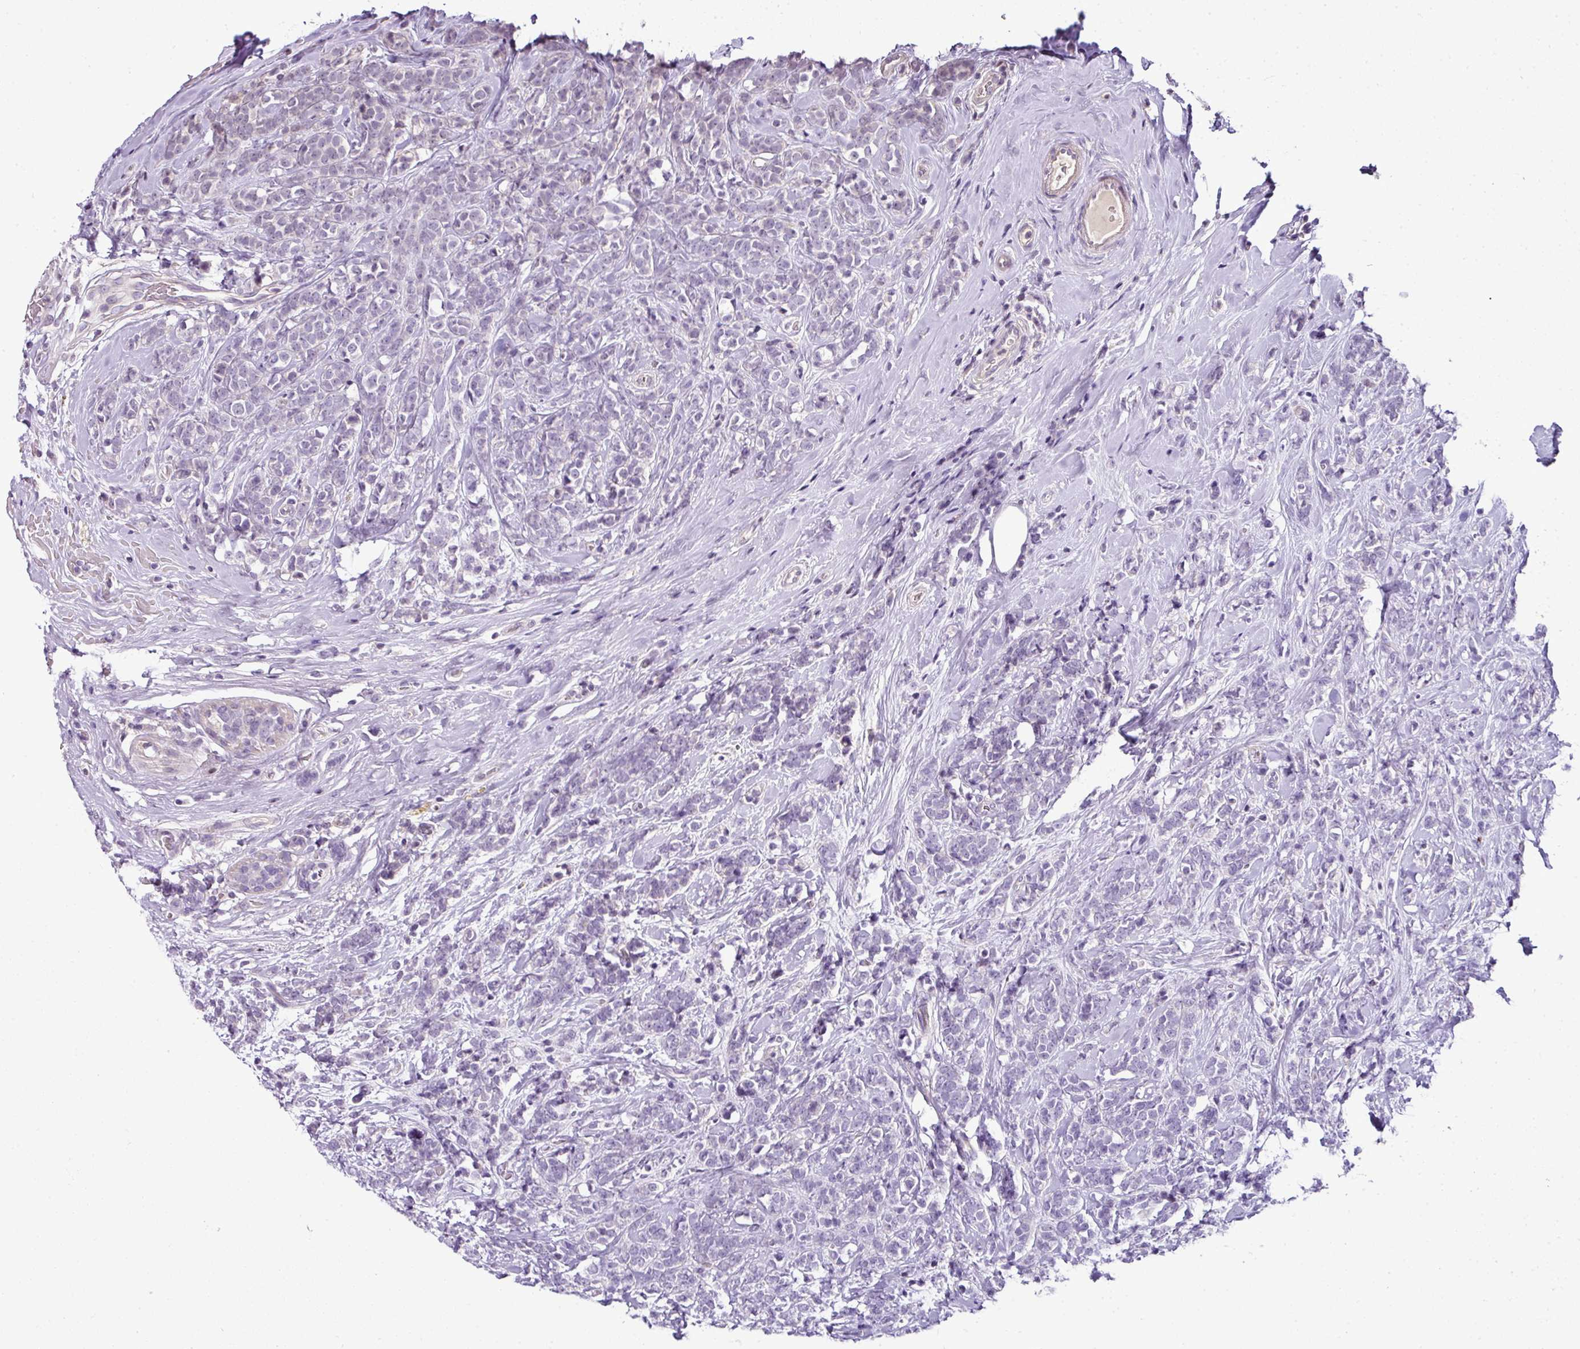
{"staining": {"intensity": "negative", "quantity": "none", "location": "none"}, "tissue": "breast cancer", "cell_type": "Tumor cells", "image_type": "cancer", "snomed": [{"axis": "morphology", "description": "Lobular carcinoma"}, {"axis": "topography", "description": "Breast"}], "caption": "Tumor cells show no significant protein expression in breast cancer (lobular carcinoma).", "gene": "TEX30", "patient": {"sex": "female", "age": 58}}